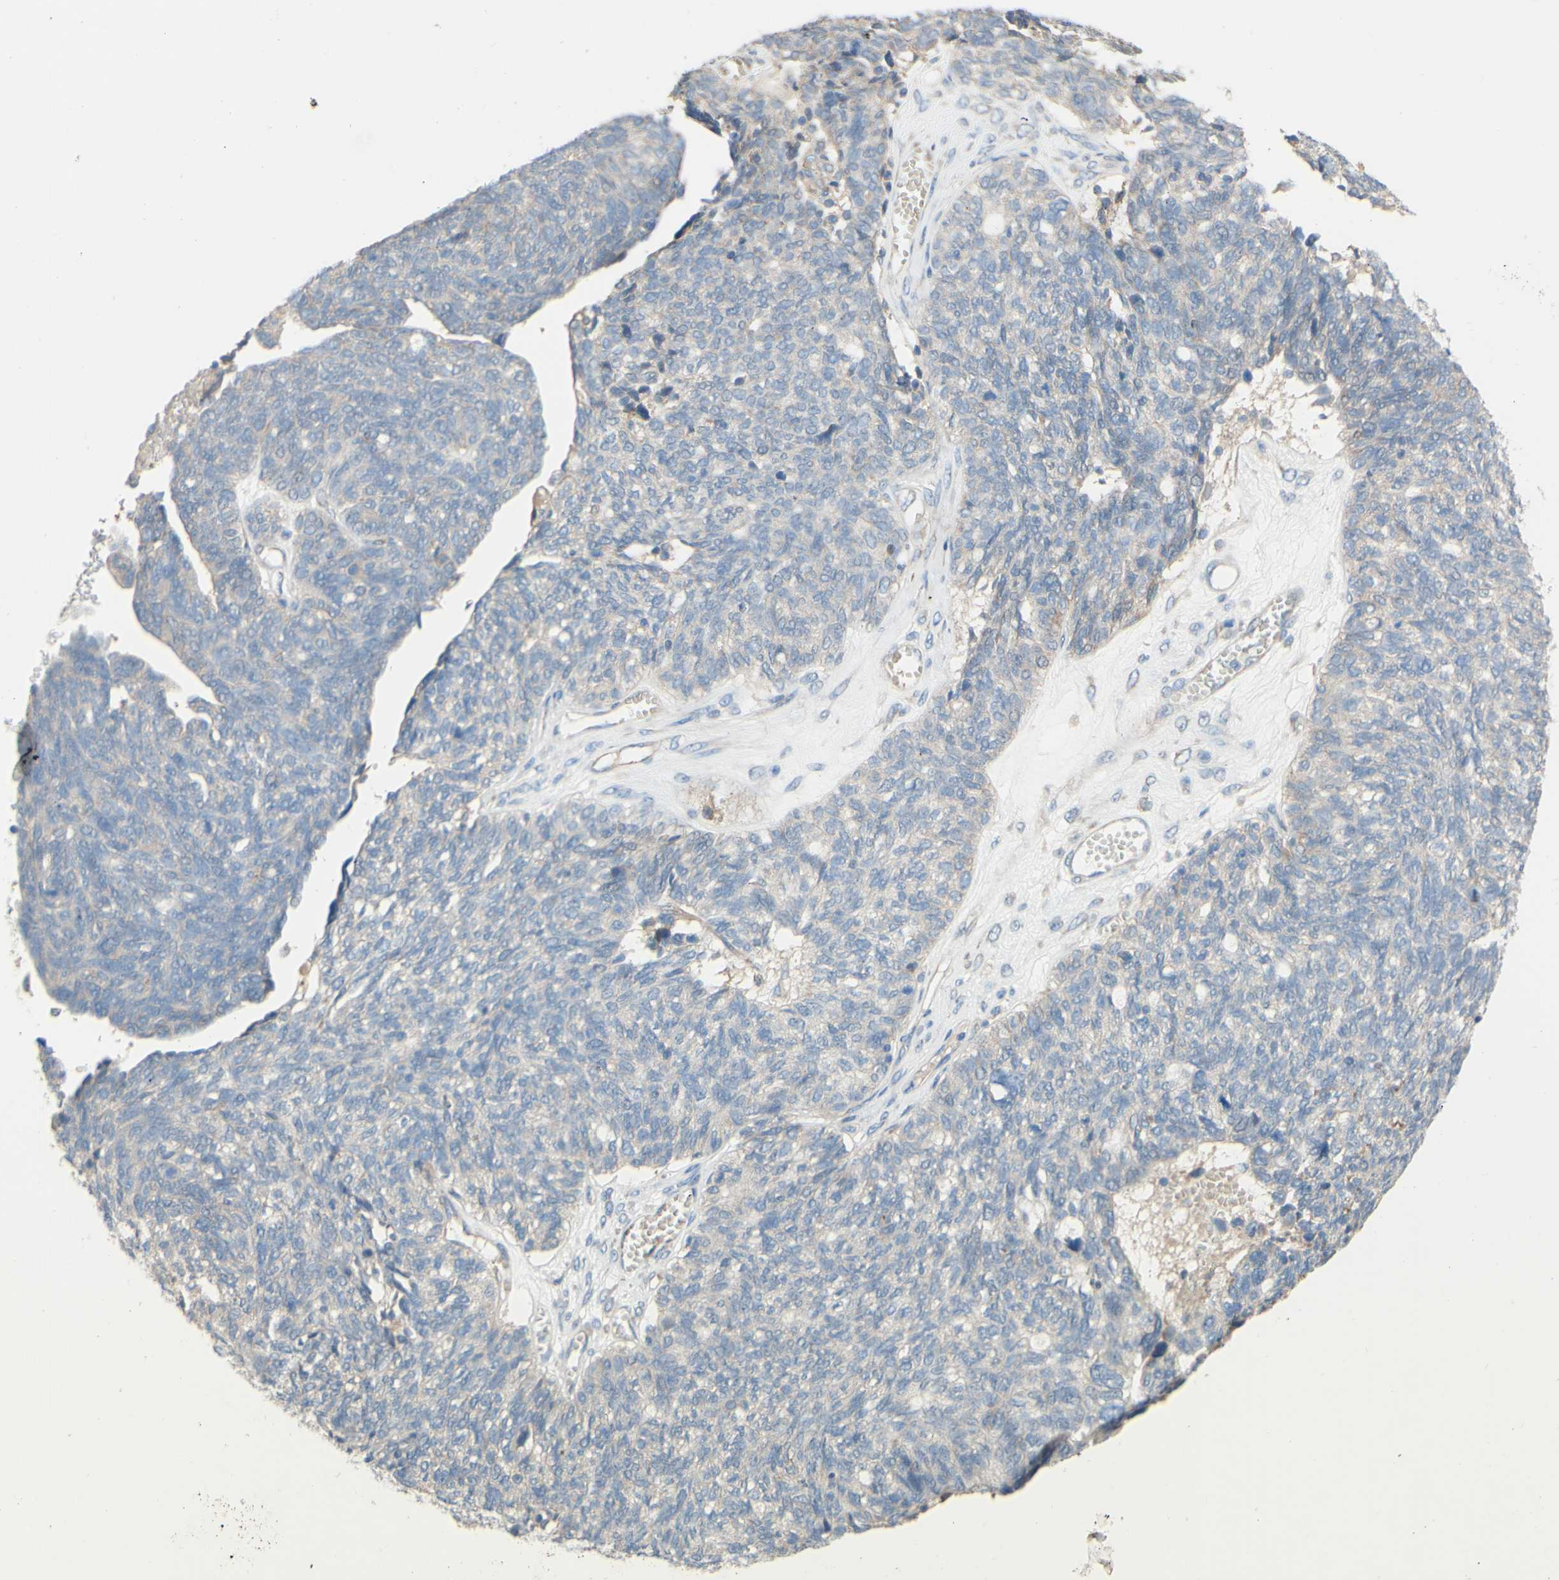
{"staining": {"intensity": "negative", "quantity": "none", "location": "none"}, "tissue": "ovarian cancer", "cell_type": "Tumor cells", "image_type": "cancer", "snomed": [{"axis": "morphology", "description": "Cystadenocarcinoma, serous, NOS"}, {"axis": "topography", "description": "Ovary"}], "caption": "A high-resolution photomicrograph shows IHC staining of ovarian serous cystadenocarcinoma, which demonstrates no significant staining in tumor cells.", "gene": "DKK3", "patient": {"sex": "female", "age": 79}}